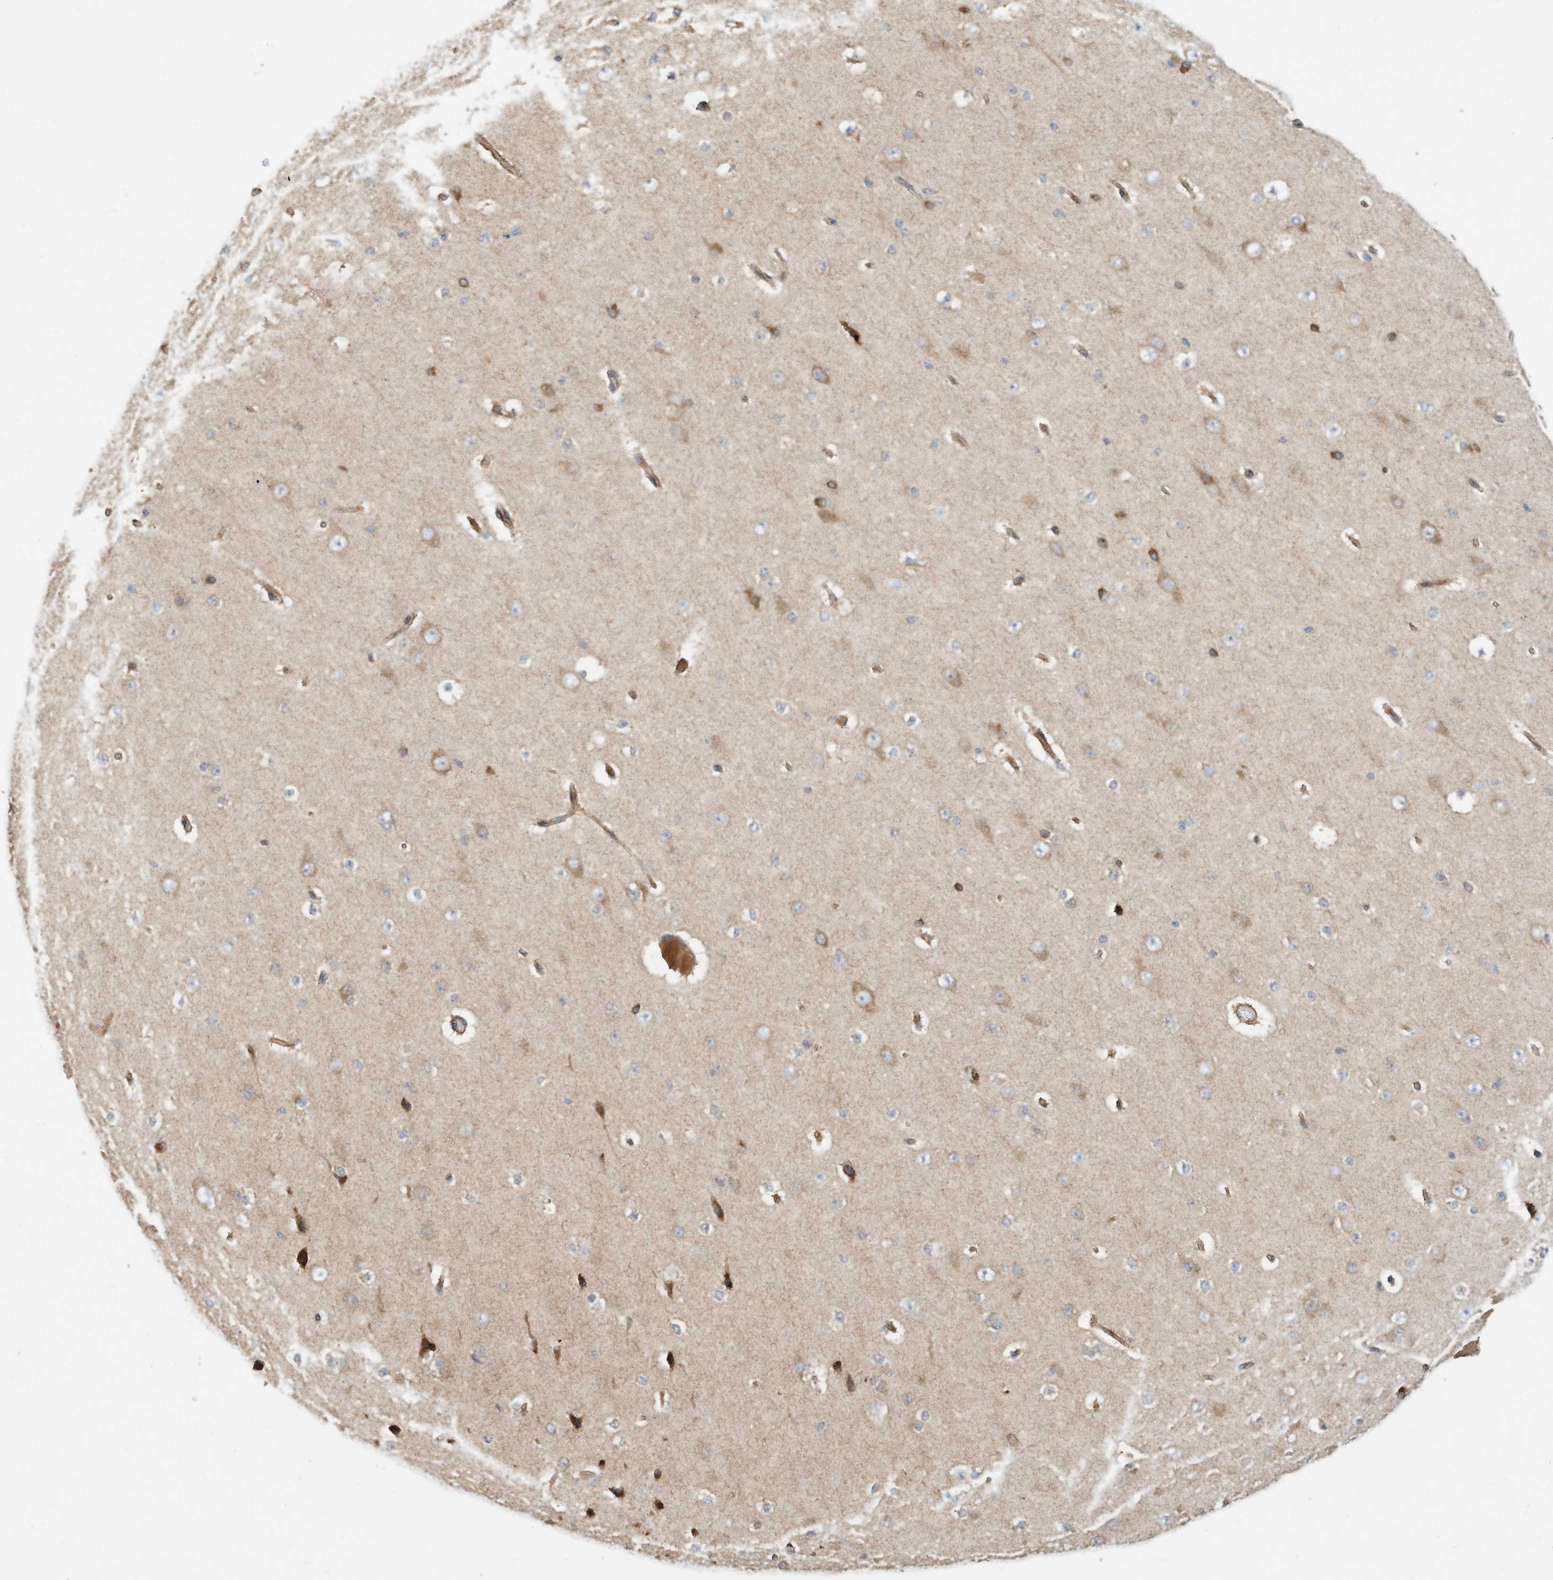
{"staining": {"intensity": "moderate", "quantity": ">75%", "location": "cytoplasmic/membranous"}, "tissue": "cerebral cortex", "cell_type": "Endothelial cells", "image_type": "normal", "snomed": [{"axis": "morphology", "description": "Normal tissue, NOS"}, {"axis": "morphology", "description": "Developmental malformation"}, {"axis": "topography", "description": "Cerebral cortex"}], "caption": "DAB immunohistochemical staining of benign human cerebral cortex reveals moderate cytoplasmic/membranous protein positivity in approximately >75% of endothelial cells.", "gene": "CPAMD8", "patient": {"sex": "female", "age": 30}}